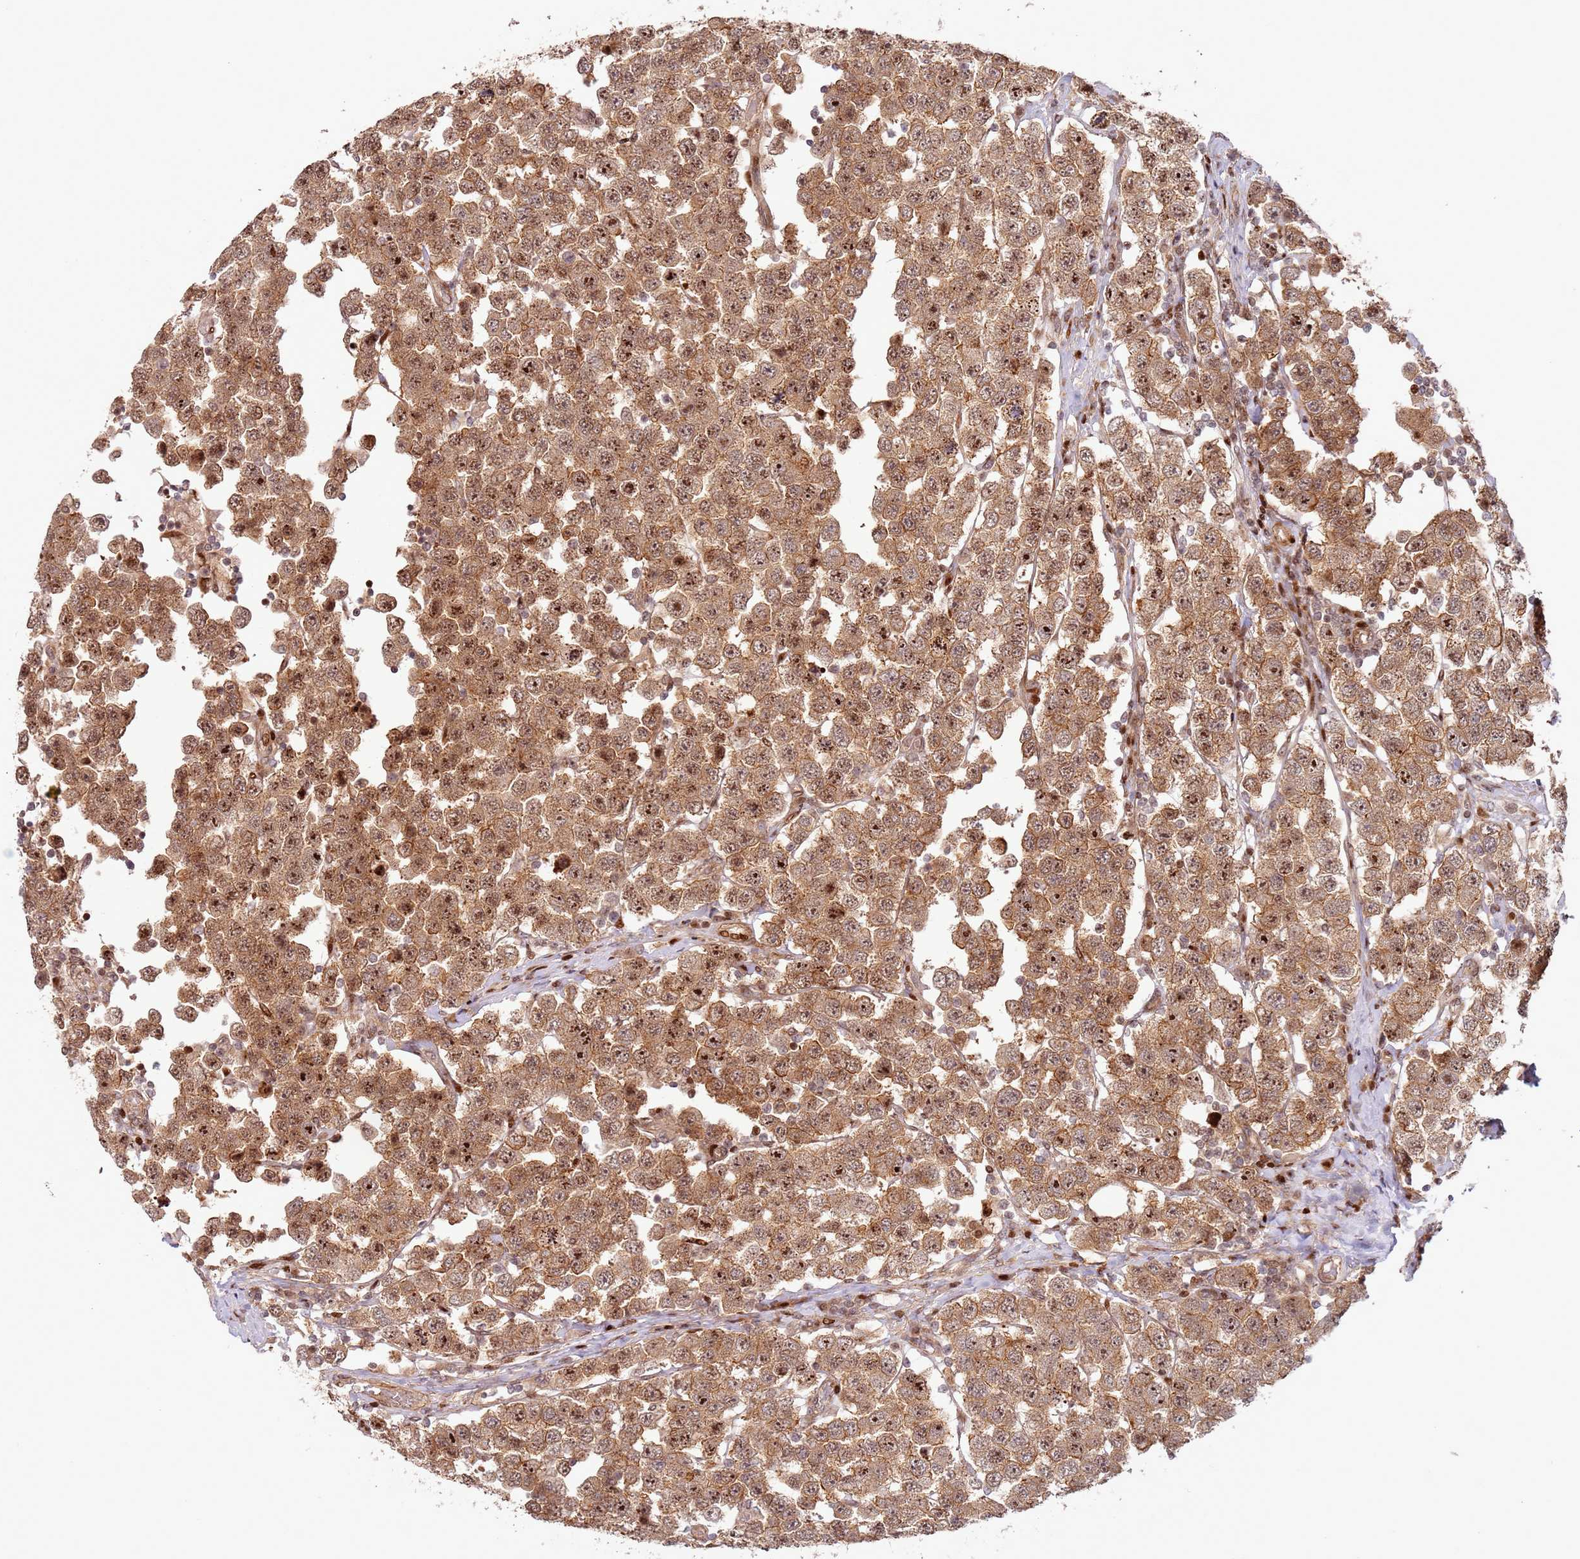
{"staining": {"intensity": "moderate", "quantity": ">75%", "location": "cytoplasmic/membranous,nuclear"}, "tissue": "testis cancer", "cell_type": "Tumor cells", "image_type": "cancer", "snomed": [{"axis": "morphology", "description": "Seminoma, NOS"}, {"axis": "topography", "description": "Testis"}], "caption": "Testis cancer was stained to show a protein in brown. There is medium levels of moderate cytoplasmic/membranous and nuclear staining in approximately >75% of tumor cells. The protein of interest is stained brown, and the nuclei are stained in blue (DAB IHC with brightfield microscopy, high magnification).", "gene": "TMEM233", "patient": {"sex": "male", "age": 28}}